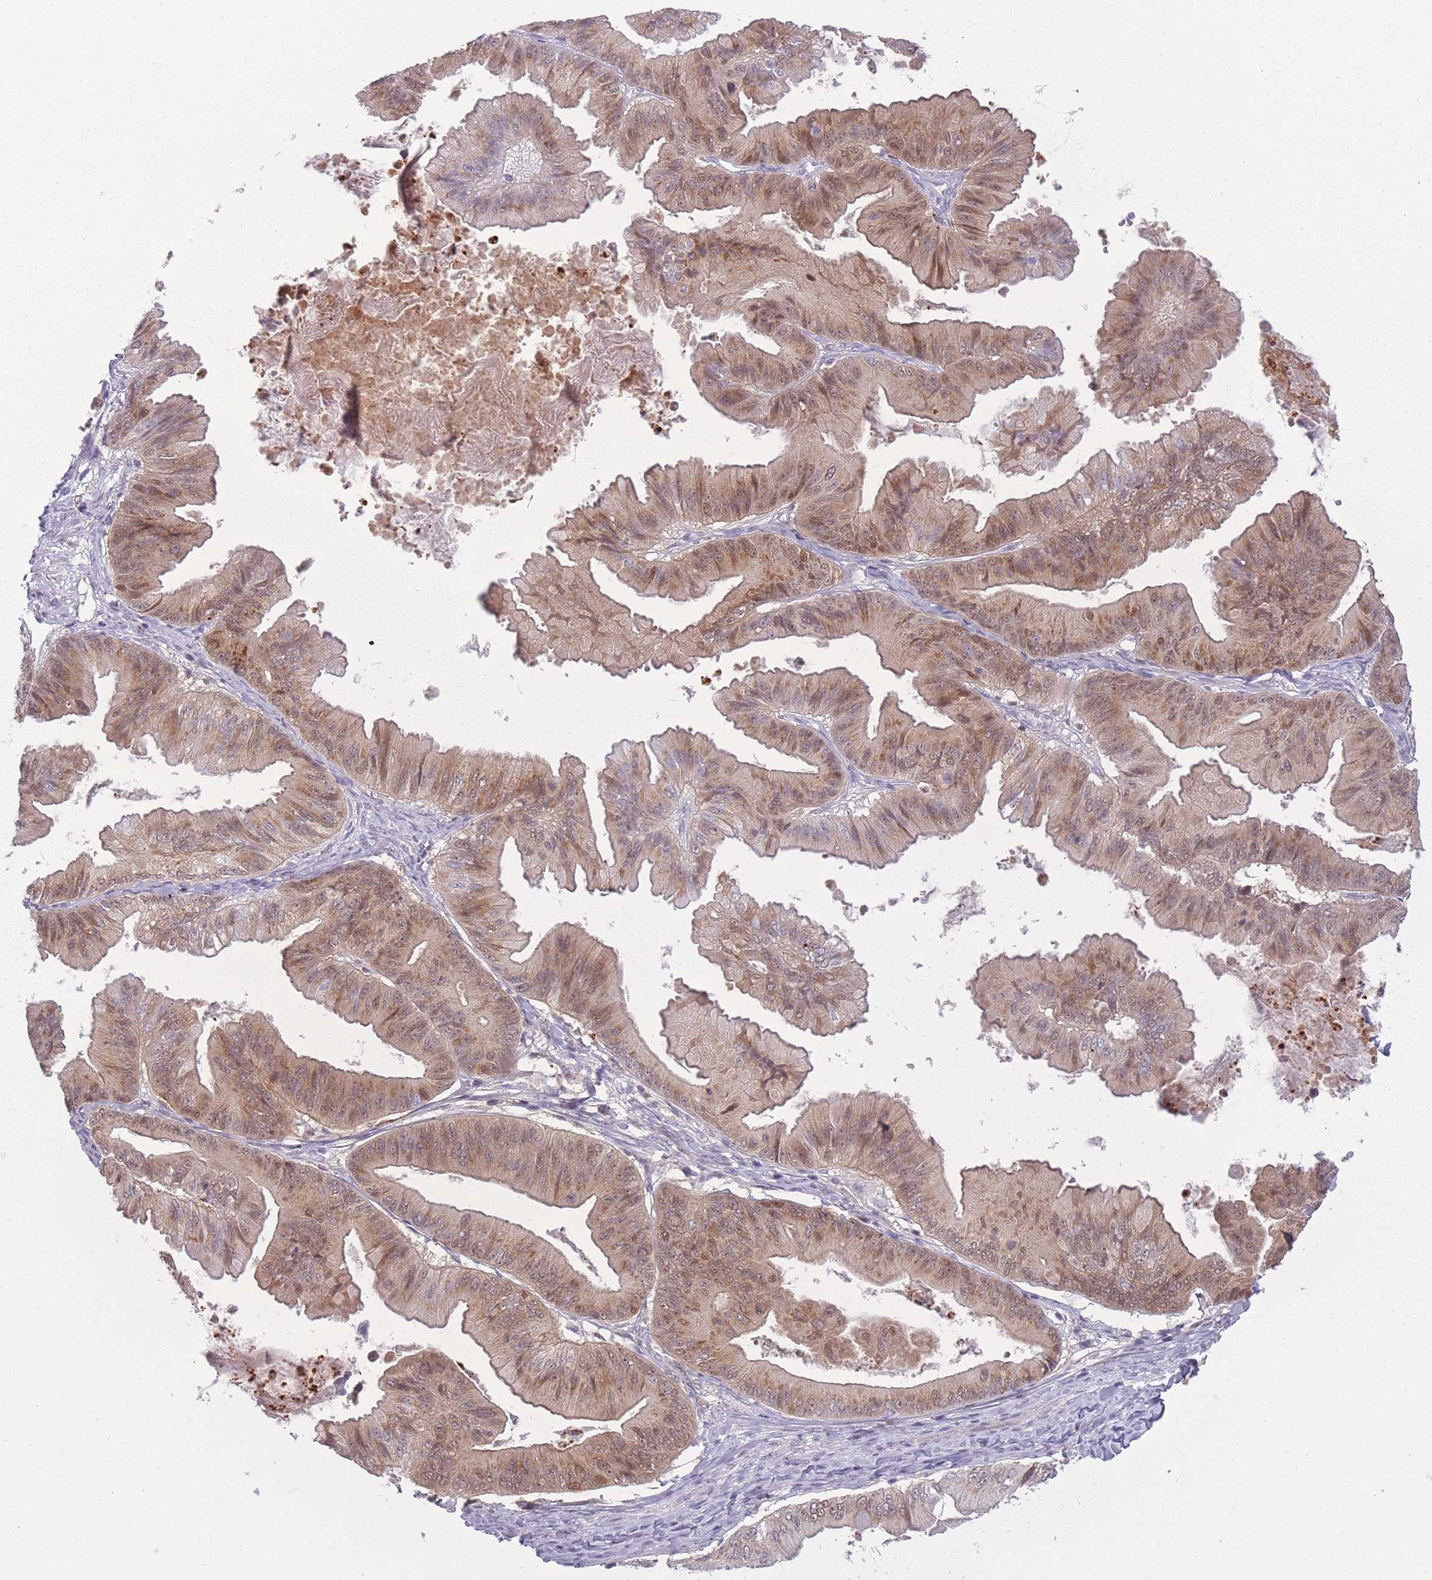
{"staining": {"intensity": "moderate", "quantity": ">75%", "location": "cytoplasmic/membranous,nuclear"}, "tissue": "ovarian cancer", "cell_type": "Tumor cells", "image_type": "cancer", "snomed": [{"axis": "morphology", "description": "Cystadenocarcinoma, mucinous, NOS"}, {"axis": "topography", "description": "Ovary"}], "caption": "Protein expression analysis of ovarian cancer (mucinous cystadenocarcinoma) displays moderate cytoplasmic/membranous and nuclear expression in about >75% of tumor cells. The protein is shown in brown color, while the nuclei are stained blue.", "gene": "LGALS9", "patient": {"sex": "female", "age": 61}}